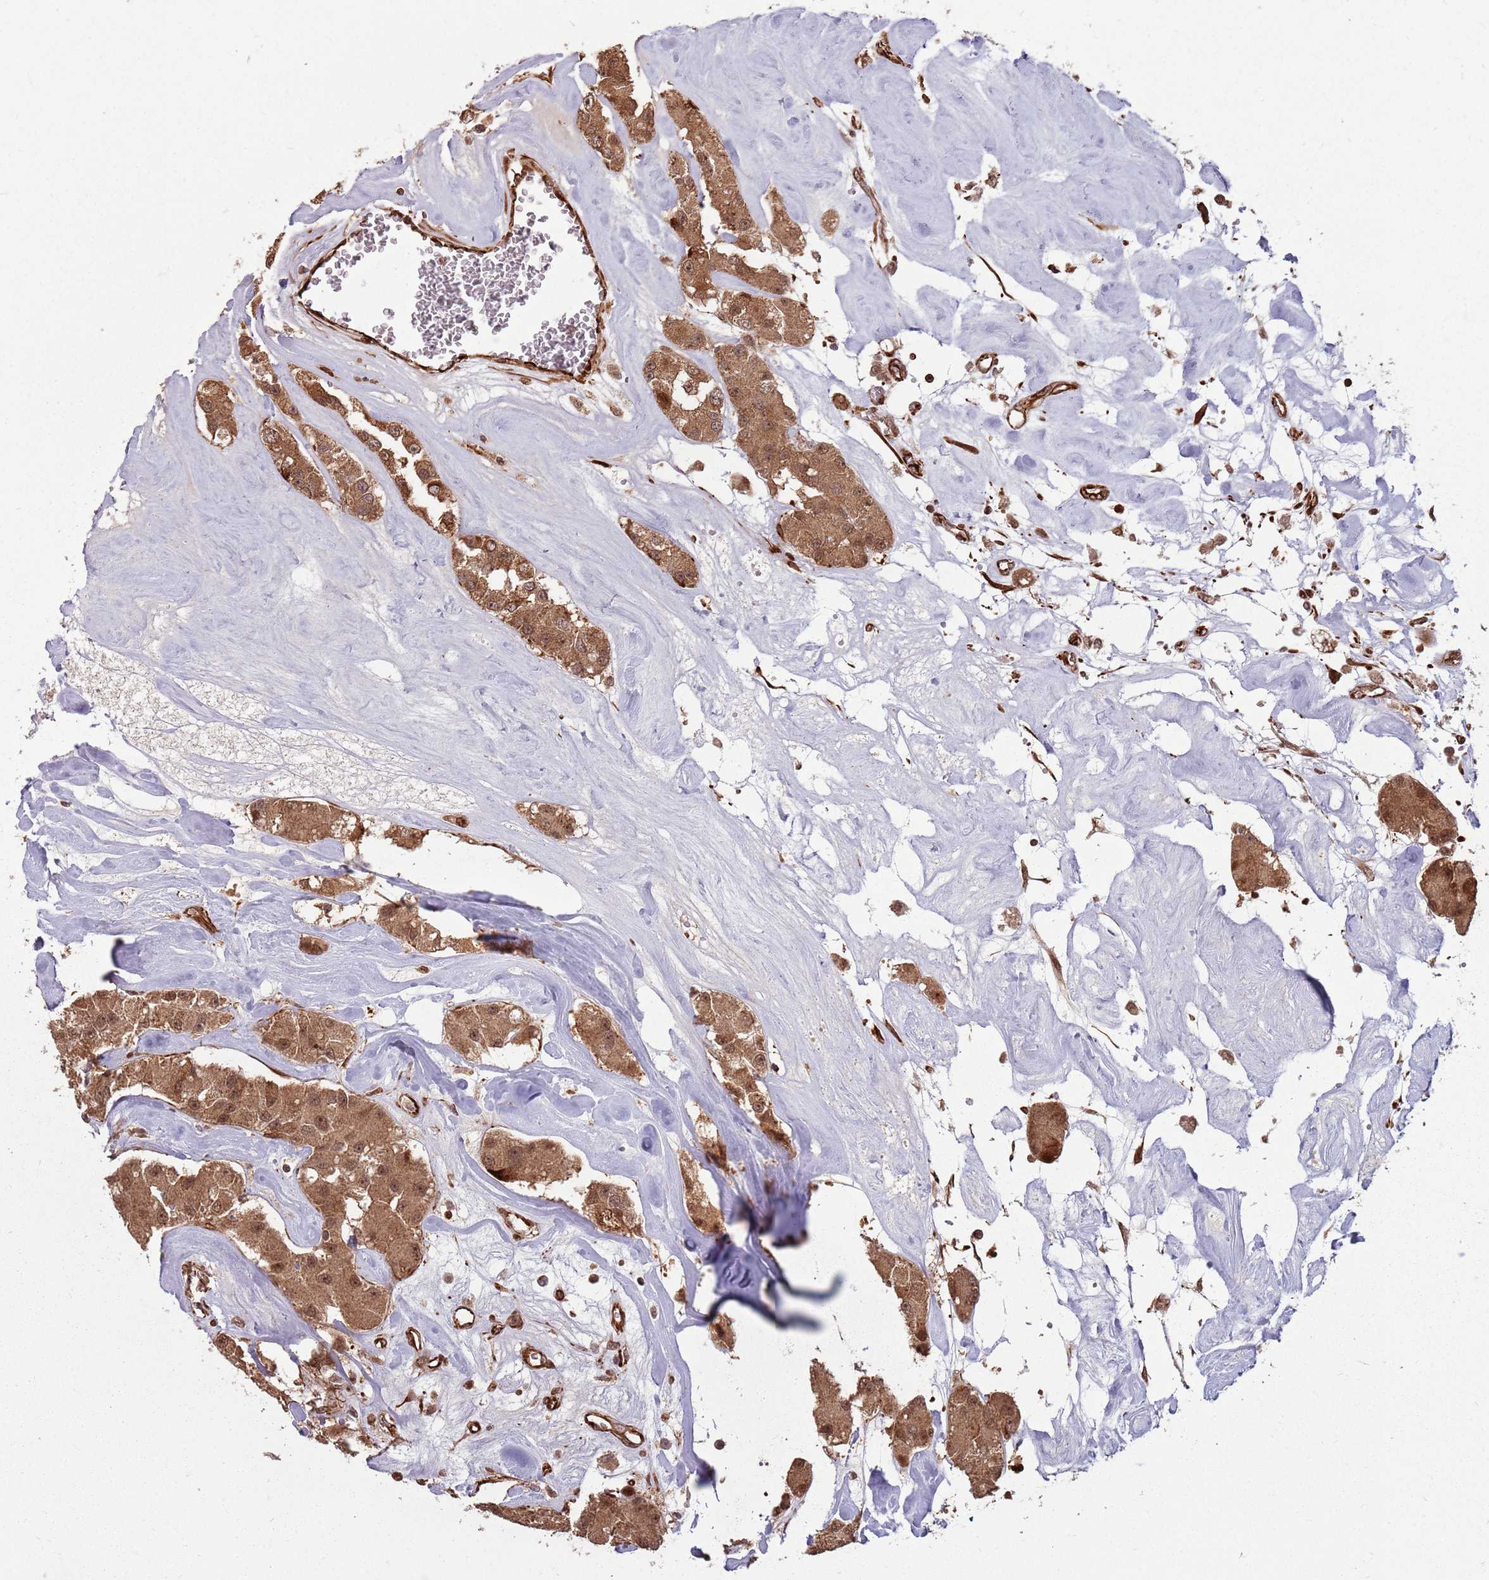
{"staining": {"intensity": "moderate", "quantity": ">75%", "location": "cytoplasmic/membranous,nuclear"}, "tissue": "carcinoid", "cell_type": "Tumor cells", "image_type": "cancer", "snomed": [{"axis": "morphology", "description": "Carcinoid, malignant, NOS"}, {"axis": "topography", "description": "Pancreas"}], "caption": "This is an image of immunohistochemistry (IHC) staining of carcinoid (malignant), which shows moderate expression in the cytoplasmic/membranous and nuclear of tumor cells.", "gene": "ADAMTS3", "patient": {"sex": "male", "age": 41}}